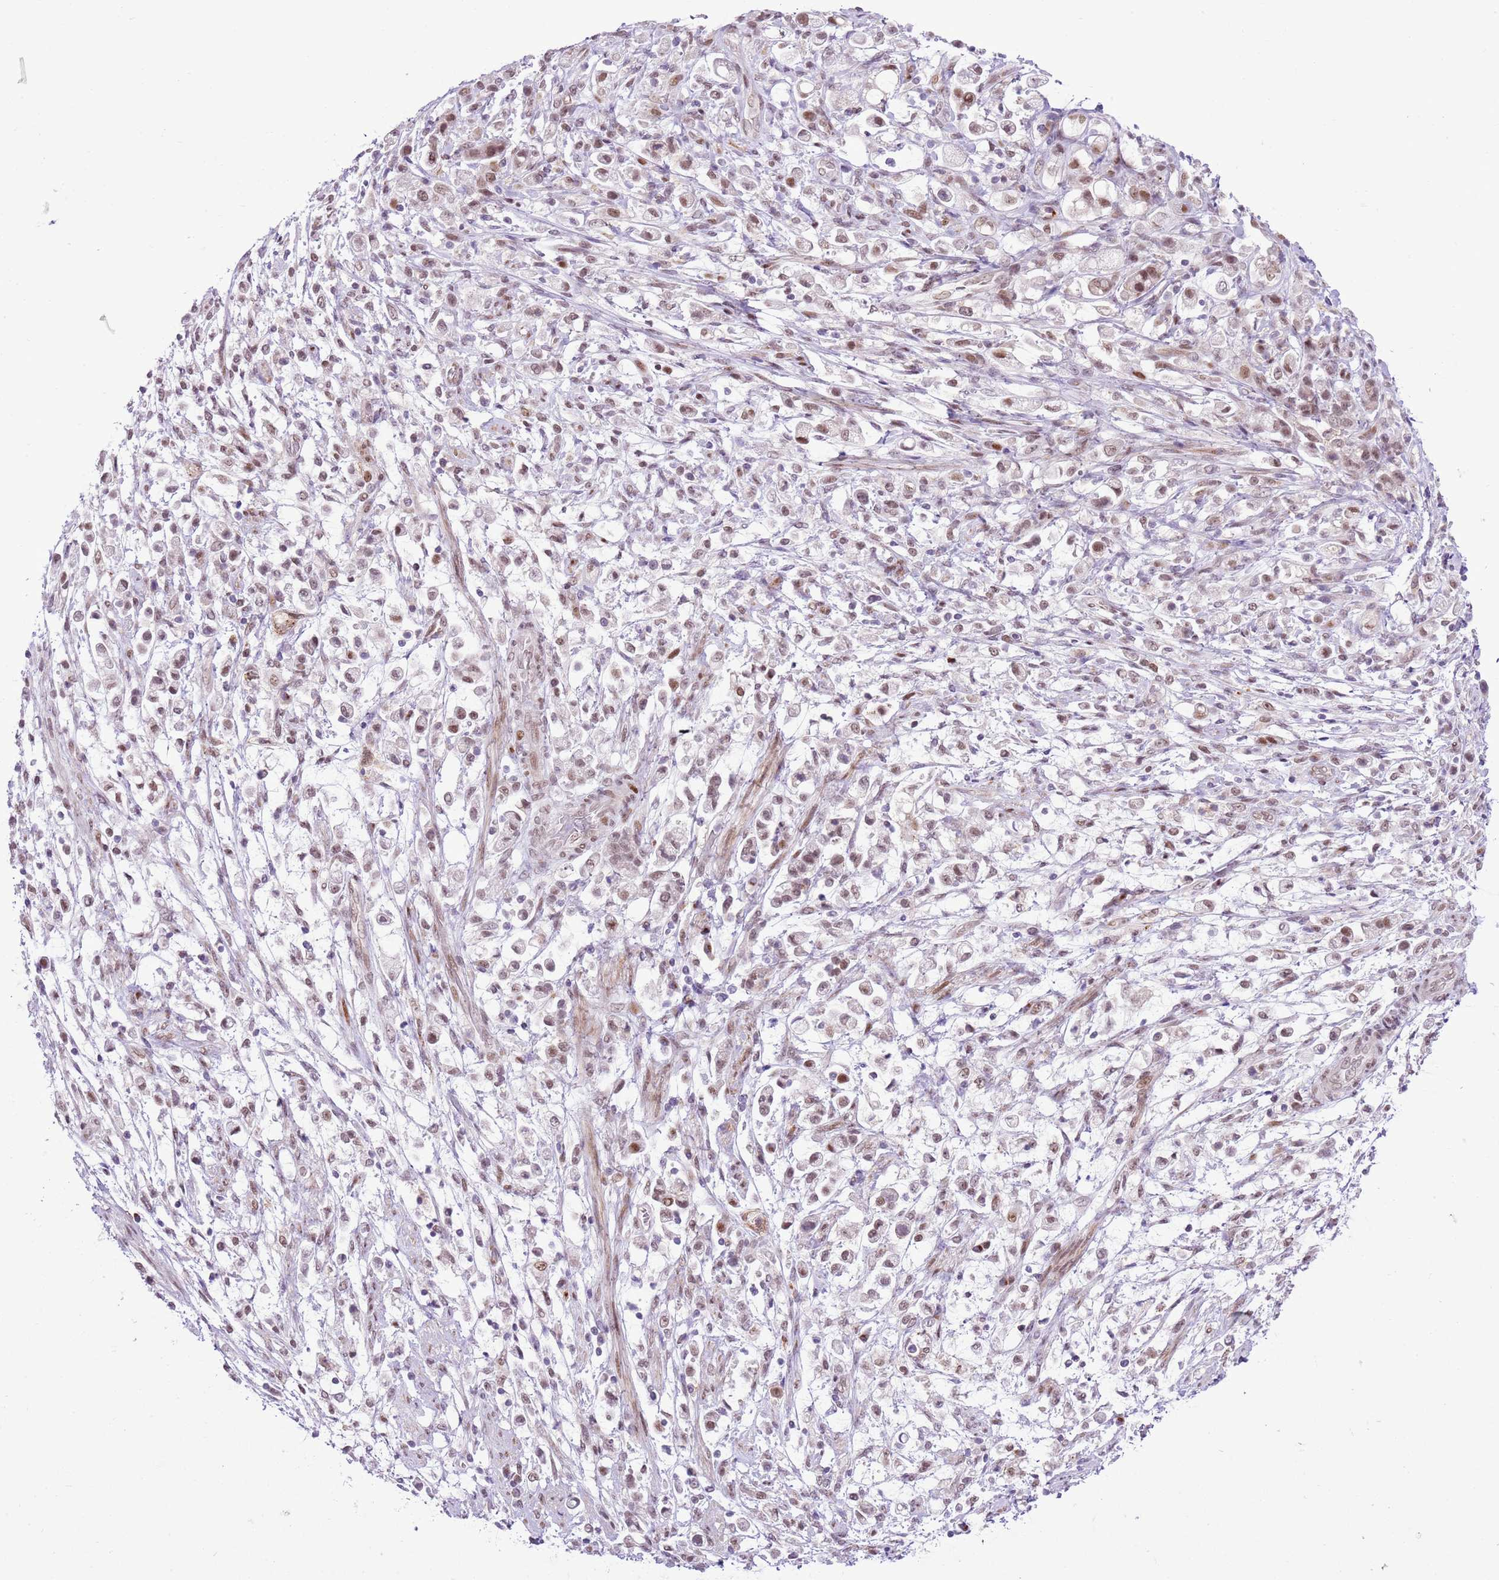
{"staining": {"intensity": "moderate", "quantity": ">75%", "location": "nuclear"}, "tissue": "stomach cancer", "cell_type": "Tumor cells", "image_type": "cancer", "snomed": [{"axis": "morphology", "description": "Adenocarcinoma, NOS"}, {"axis": "topography", "description": "Stomach"}], "caption": "About >75% of tumor cells in human adenocarcinoma (stomach) display moderate nuclear protein expression as visualized by brown immunohistochemical staining.", "gene": "NACC2", "patient": {"sex": "female", "age": 60}}